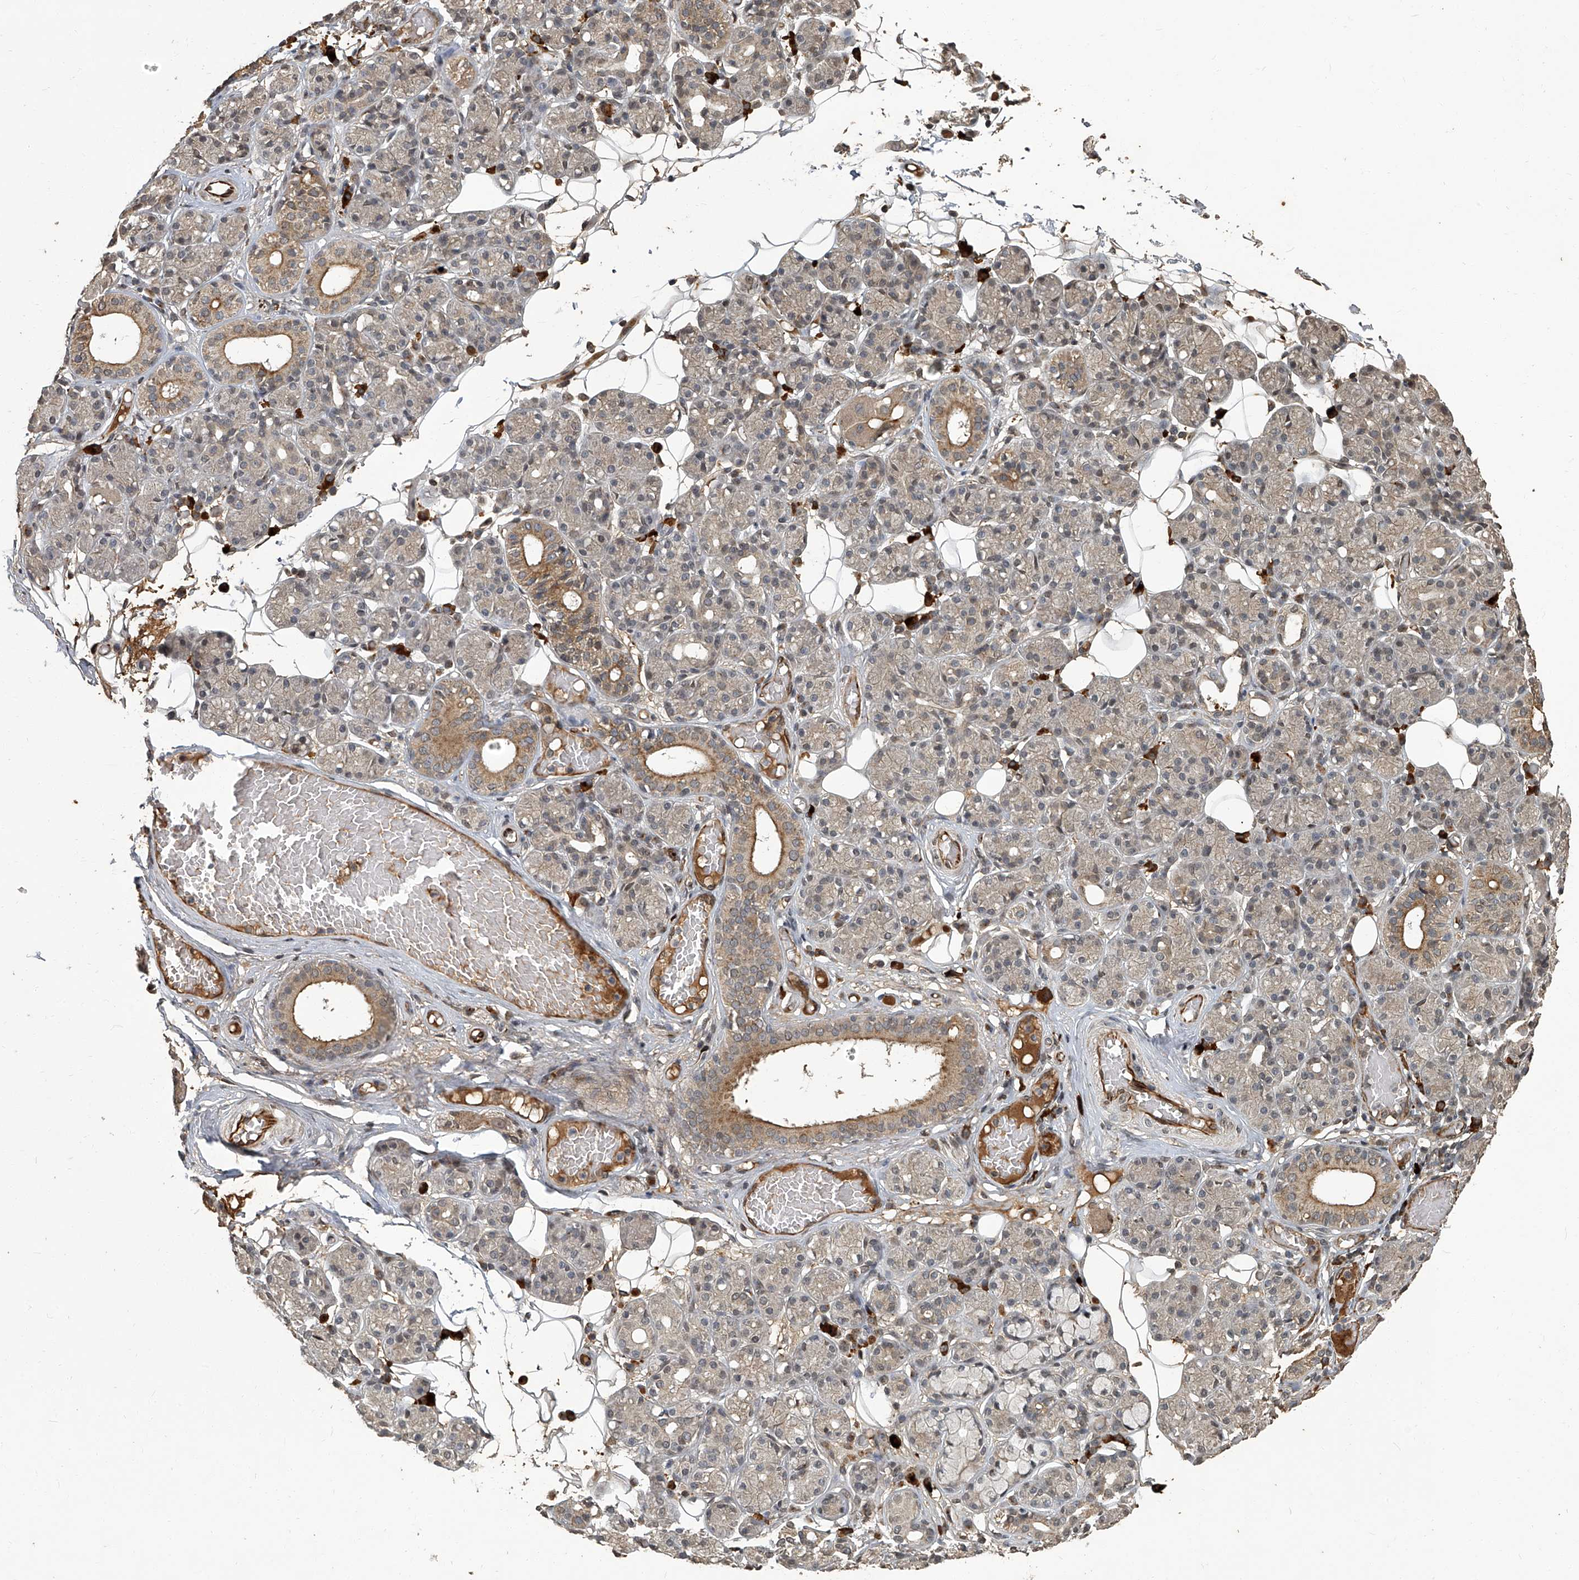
{"staining": {"intensity": "moderate", "quantity": "25%-75%", "location": "cytoplasmic/membranous"}, "tissue": "salivary gland", "cell_type": "Glandular cells", "image_type": "normal", "snomed": [{"axis": "morphology", "description": "Normal tissue, NOS"}, {"axis": "topography", "description": "Salivary gland"}], "caption": "Salivary gland stained for a protein (brown) shows moderate cytoplasmic/membranous positive staining in approximately 25%-75% of glandular cells.", "gene": "GPR132", "patient": {"sex": "male", "age": 63}}